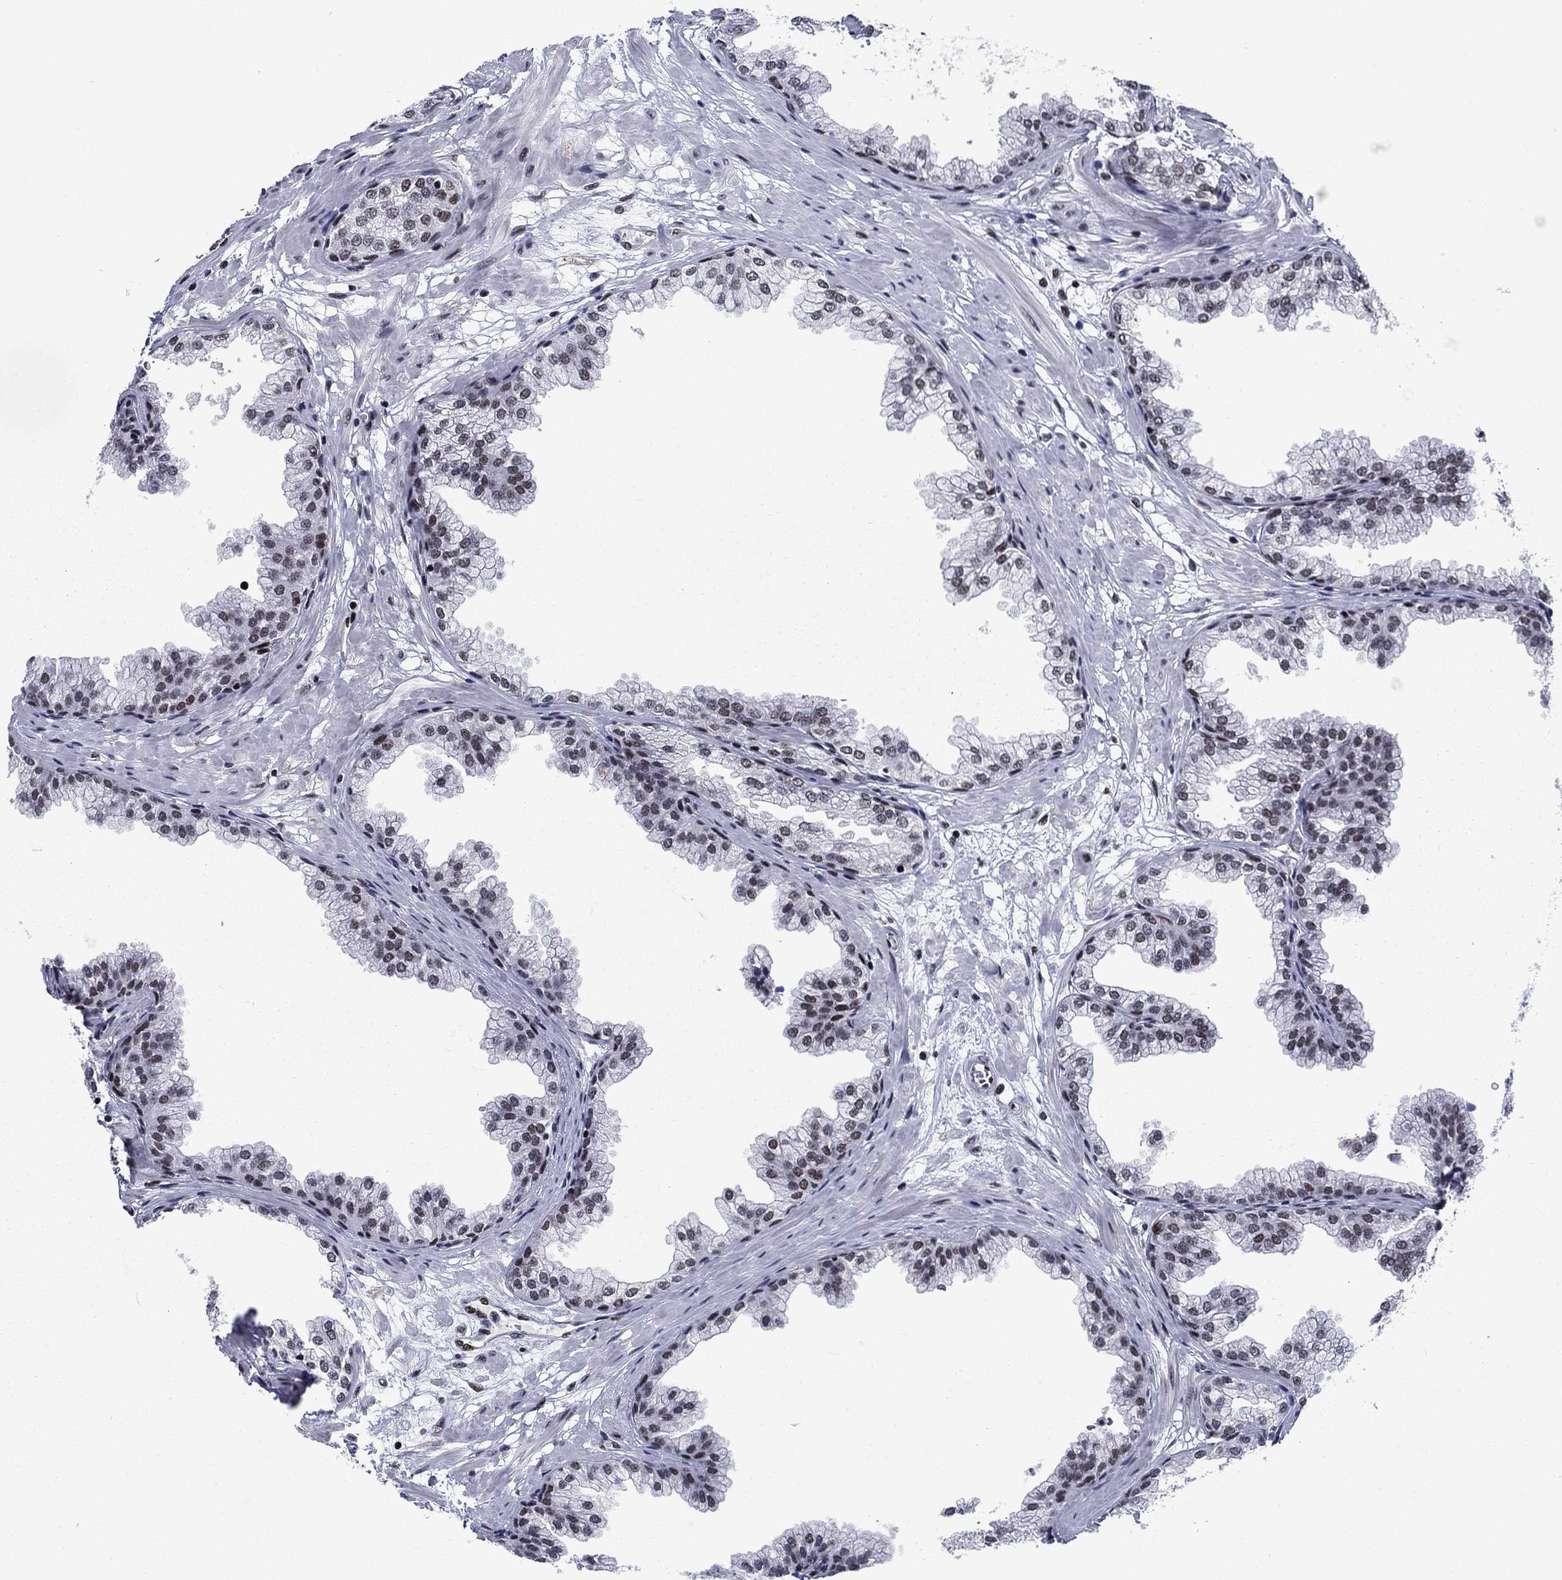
{"staining": {"intensity": "strong", "quantity": "25%-75%", "location": "nuclear"}, "tissue": "prostate", "cell_type": "Glandular cells", "image_type": "normal", "snomed": [{"axis": "morphology", "description": "Normal tissue, NOS"}, {"axis": "topography", "description": "Prostate"}], "caption": "High-magnification brightfield microscopy of normal prostate stained with DAB (brown) and counterstained with hematoxylin (blue). glandular cells exhibit strong nuclear staining is appreciated in approximately25%-75% of cells. Immunohistochemistry stains the protein in brown and the nuclei are stained blue.", "gene": "RPRD1B", "patient": {"sex": "male", "age": 37}}